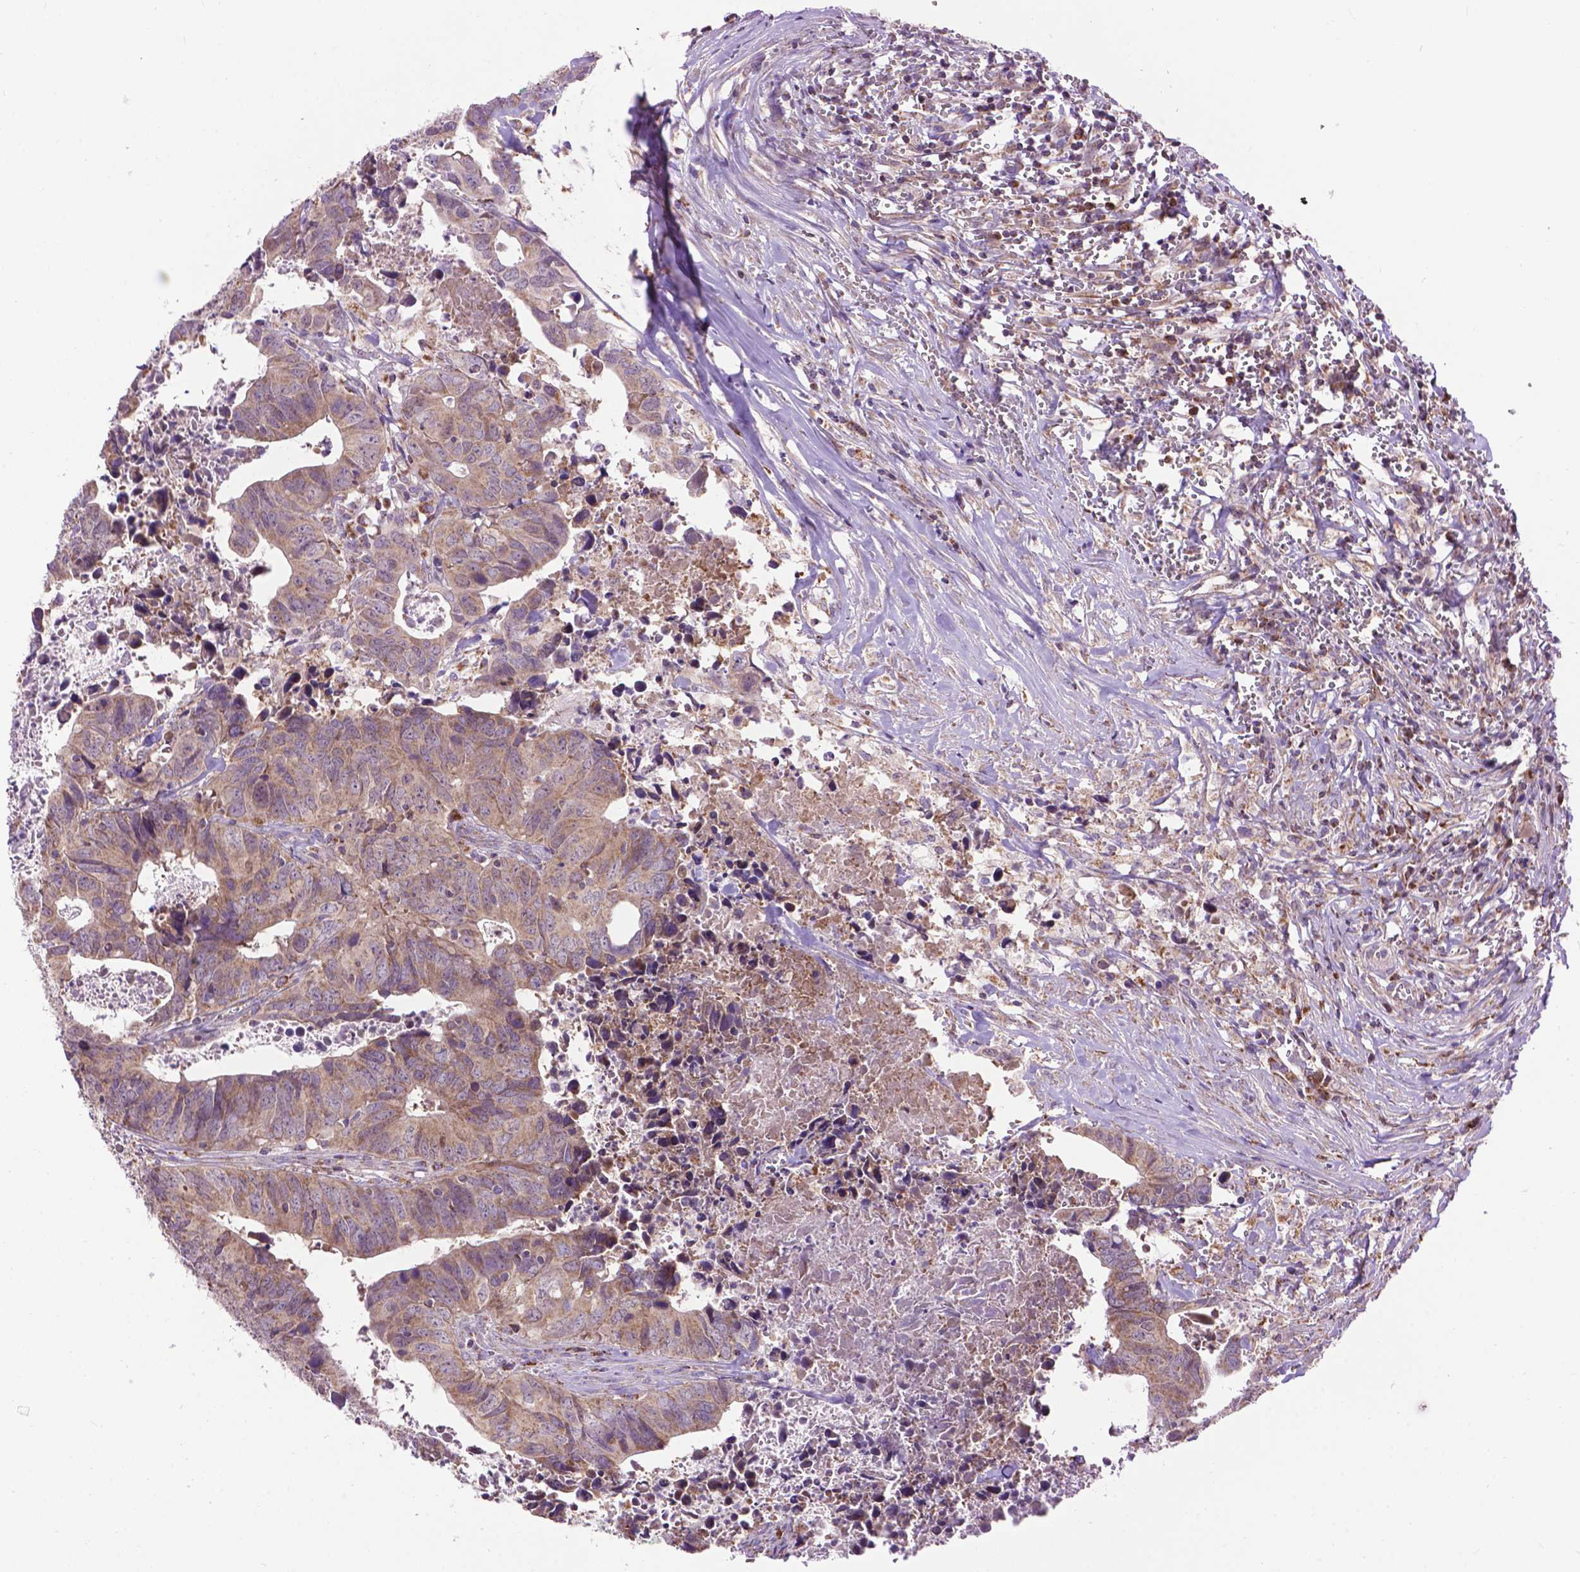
{"staining": {"intensity": "weak", "quantity": ">75%", "location": "cytoplasmic/membranous"}, "tissue": "colorectal cancer", "cell_type": "Tumor cells", "image_type": "cancer", "snomed": [{"axis": "morphology", "description": "Adenocarcinoma, NOS"}, {"axis": "topography", "description": "Colon"}], "caption": "DAB (3,3'-diaminobenzidine) immunohistochemical staining of adenocarcinoma (colorectal) demonstrates weak cytoplasmic/membranous protein positivity in about >75% of tumor cells.", "gene": "PYCR3", "patient": {"sex": "female", "age": 82}}